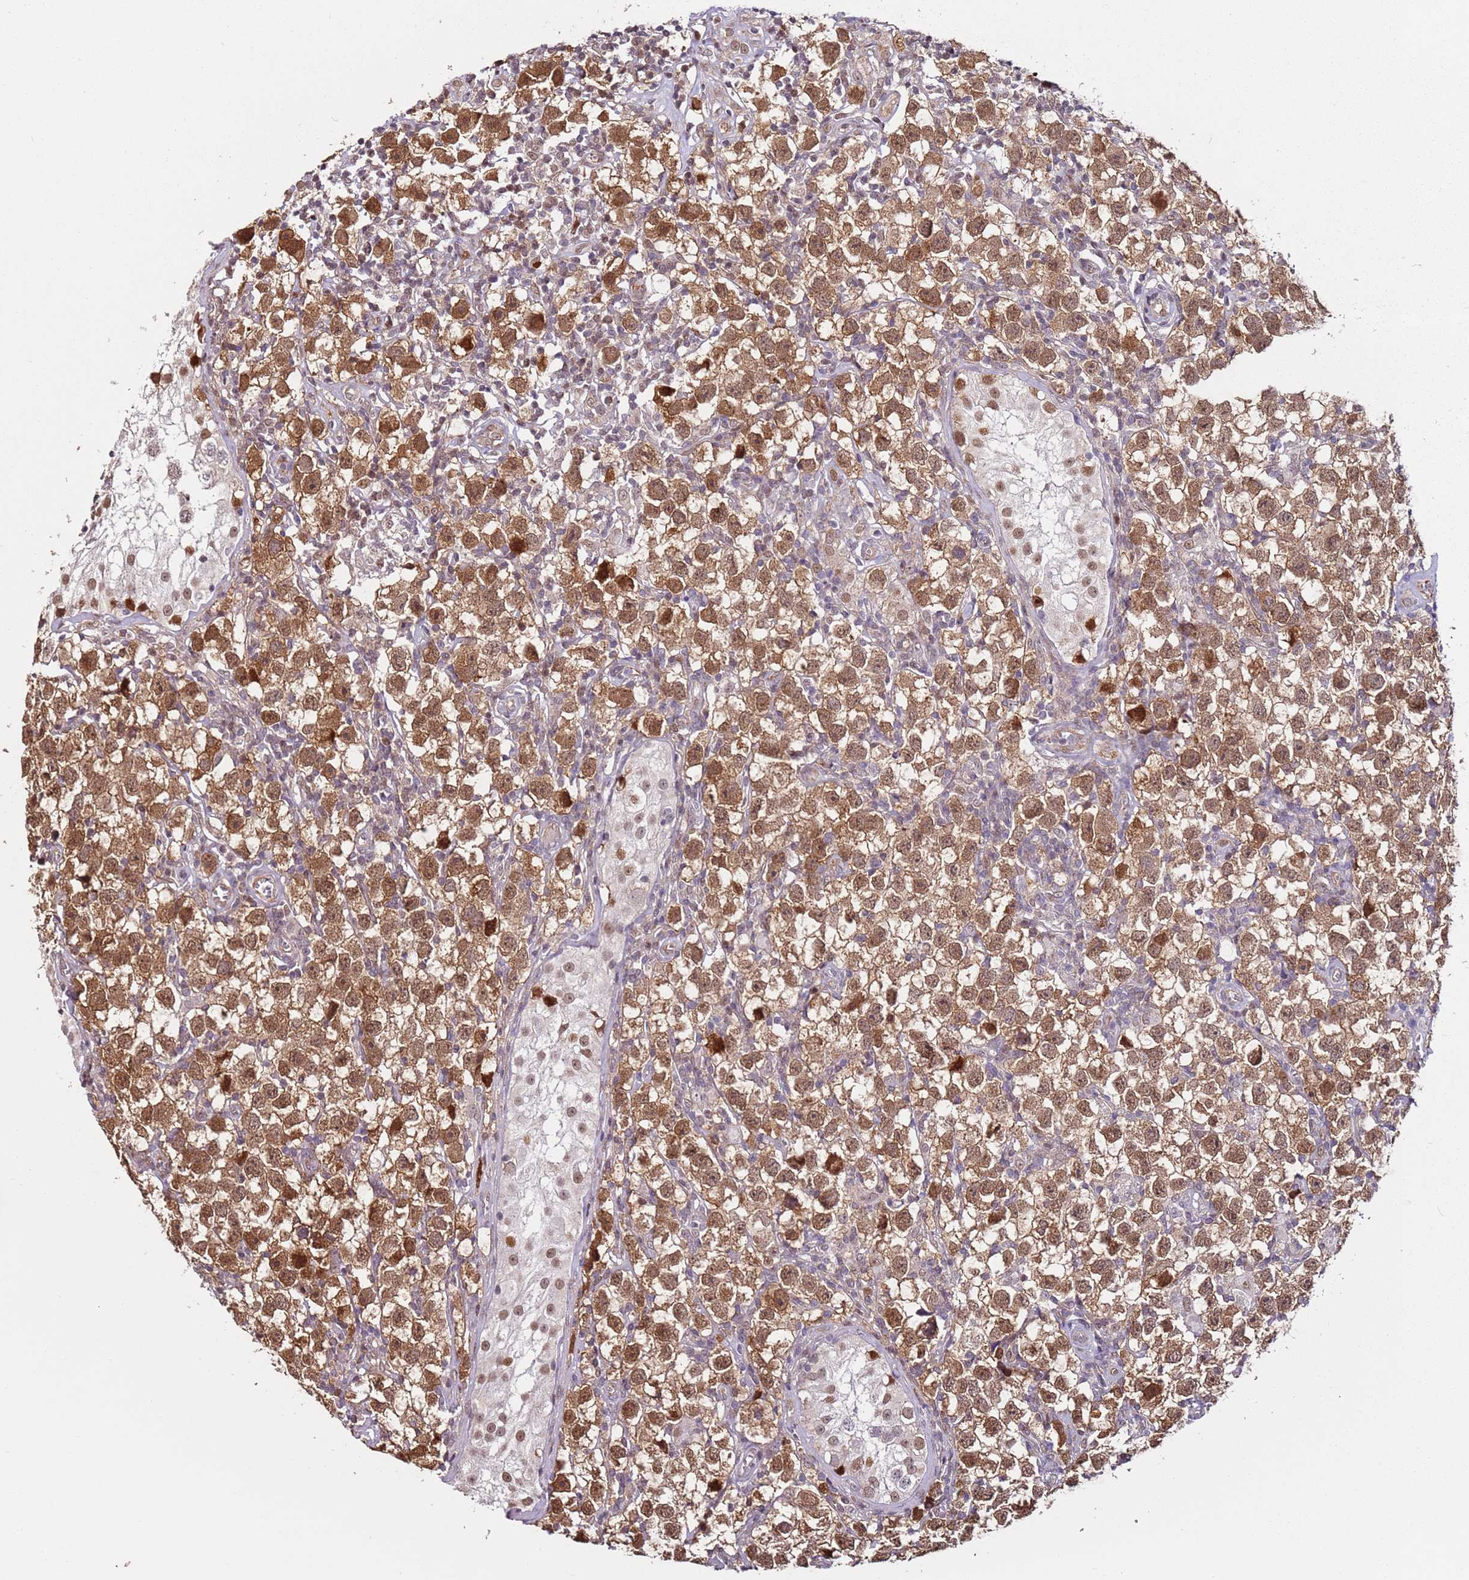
{"staining": {"intensity": "moderate", "quantity": ">75%", "location": "cytoplasmic/membranous,nuclear"}, "tissue": "testis cancer", "cell_type": "Tumor cells", "image_type": "cancer", "snomed": [{"axis": "morphology", "description": "Seminoma, NOS"}, {"axis": "morphology", "description": "Carcinoma, Embryonal, NOS"}, {"axis": "topography", "description": "Testis"}], "caption": "Testis embryonal carcinoma stained with a protein marker demonstrates moderate staining in tumor cells.", "gene": "PSMD4", "patient": {"sex": "male", "age": 29}}